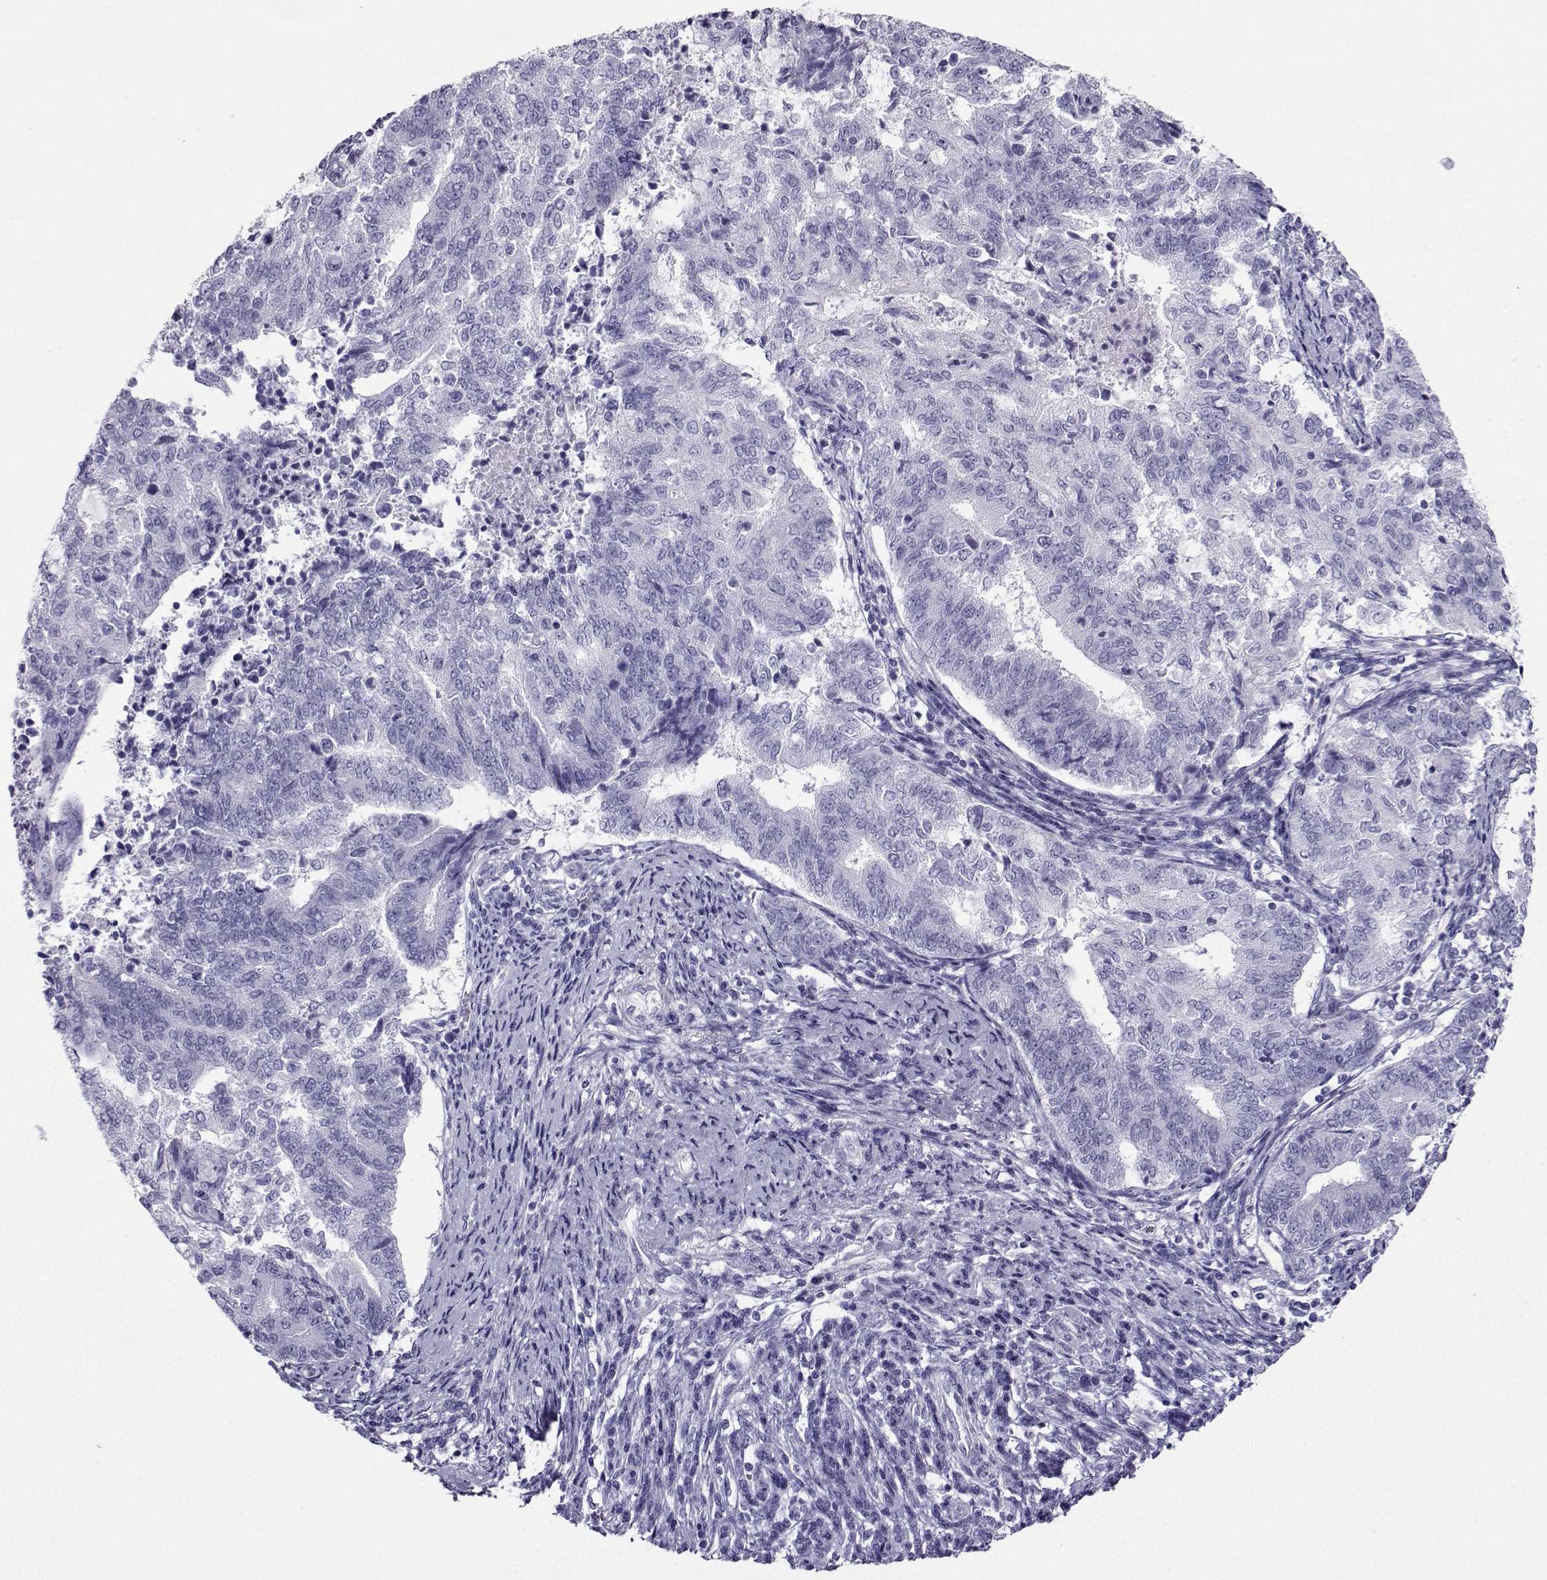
{"staining": {"intensity": "negative", "quantity": "none", "location": "none"}, "tissue": "endometrial cancer", "cell_type": "Tumor cells", "image_type": "cancer", "snomed": [{"axis": "morphology", "description": "Adenocarcinoma, NOS"}, {"axis": "topography", "description": "Endometrium"}], "caption": "Protein analysis of endometrial cancer (adenocarcinoma) exhibits no significant staining in tumor cells.", "gene": "CRYBB1", "patient": {"sex": "female", "age": 65}}